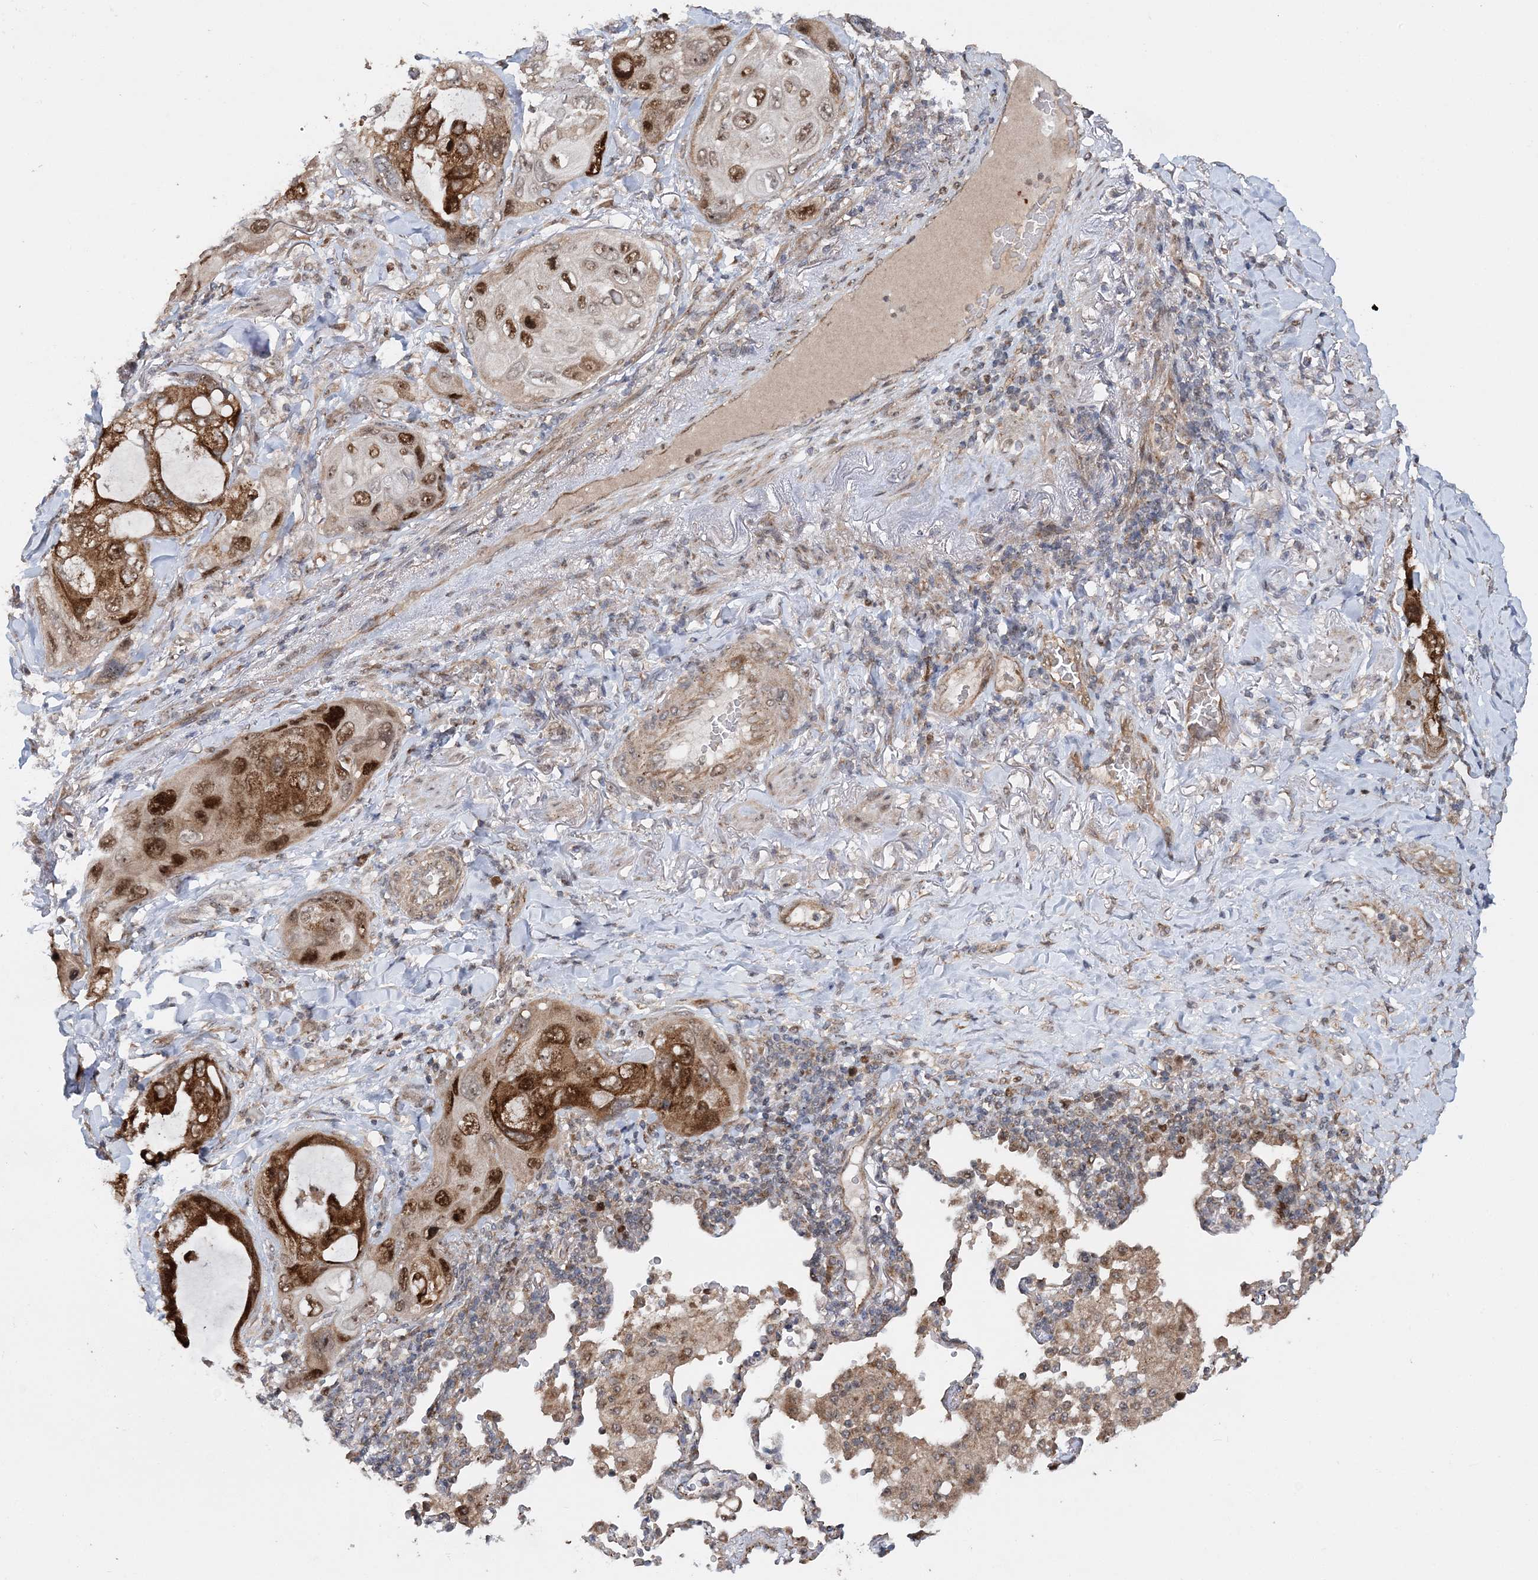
{"staining": {"intensity": "strong", "quantity": ">75%", "location": "cytoplasmic/membranous,nuclear"}, "tissue": "lung cancer", "cell_type": "Tumor cells", "image_type": "cancer", "snomed": [{"axis": "morphology", "description": "Squamous cell carcinoma, NOS"}, {"axis": "topography", "description": "Lung"}], "caption": "Protein staining demonstrates strong cytoplasmic/membranous and nuclear expression in about >75% of tumor cells in lung cancer (squamous cell carcinoma). (Brightfield microscopy of DAB IHC at high magnification).", "gene": "KIF4A", "patient": {"sex": "female", "age": 73}}